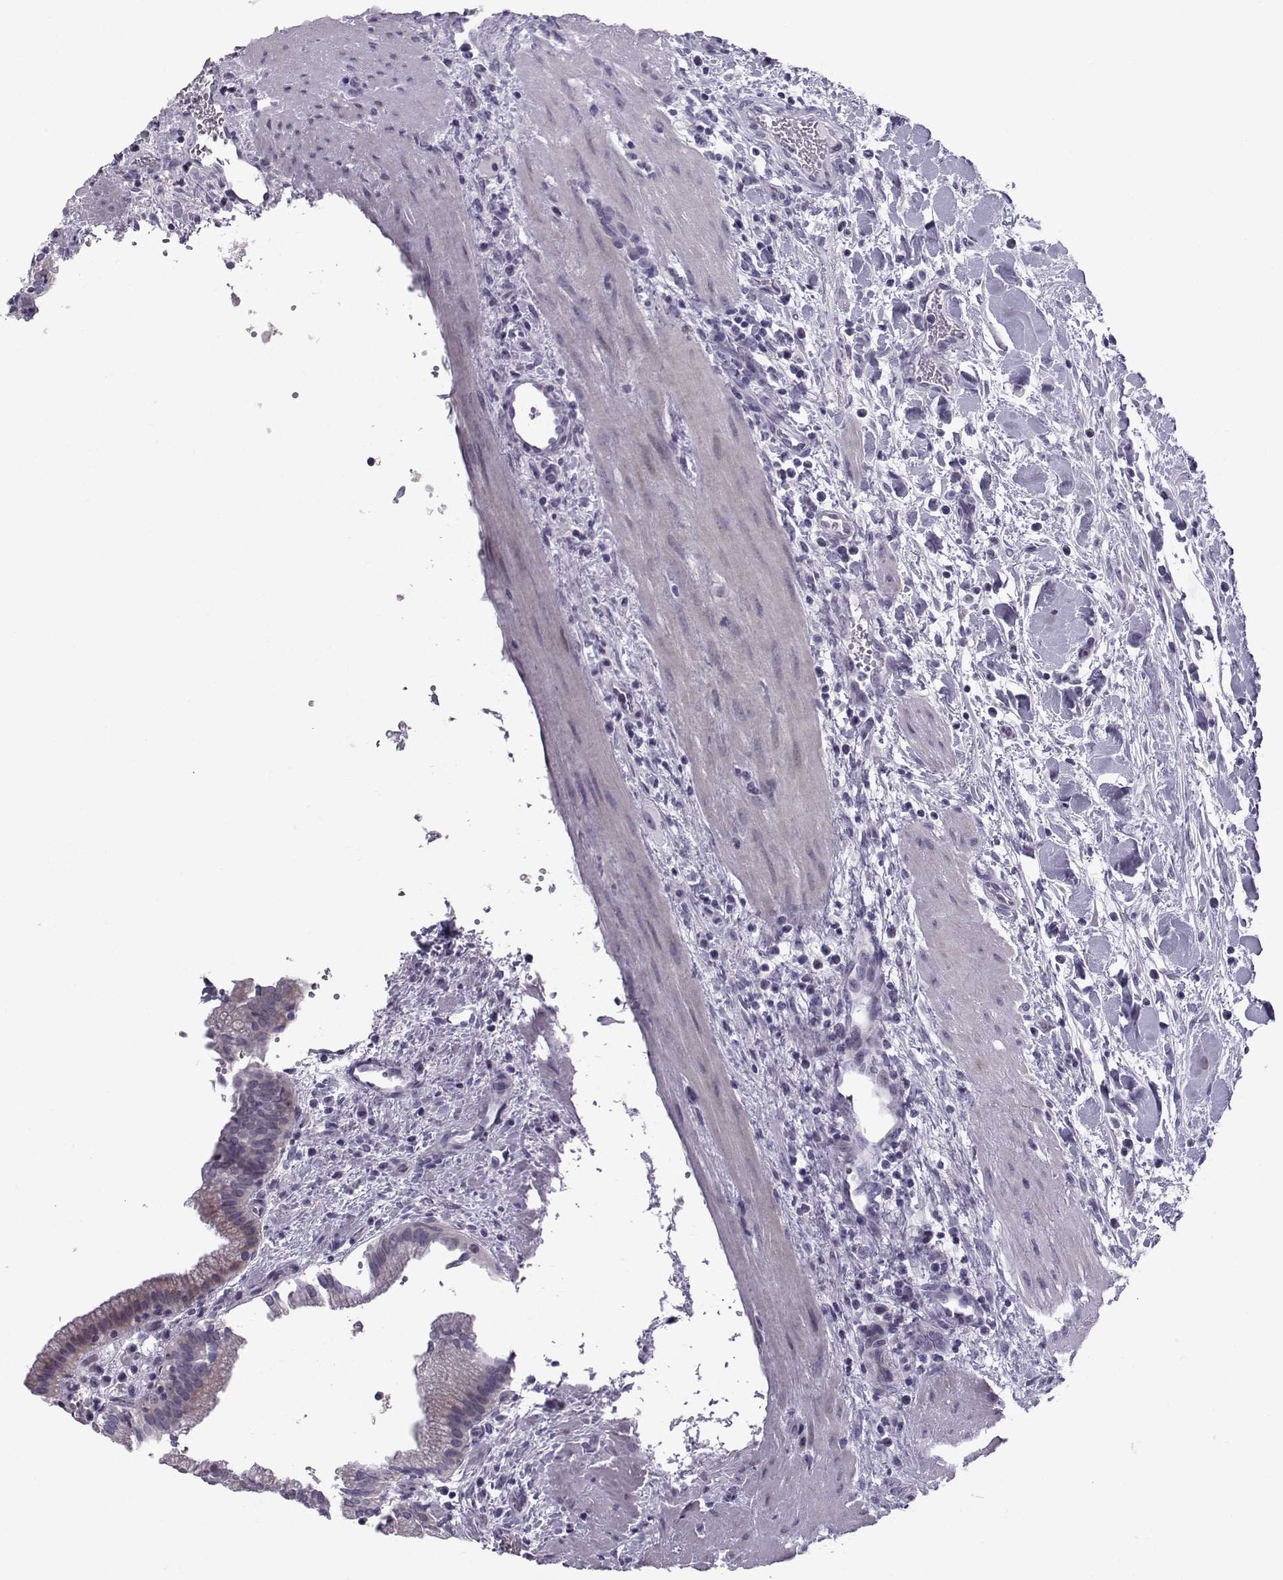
{"staining": {"intensity": "negative", "quantity": "none", "location": "none"}, "tissue": "gallbladder", "cell_type": "Glandular cells", "image_type": "normal", "snomed": [{"axis": "morphology", "description": "Normal tissue, NOS"}, {"axis": "topography", "description": "Gallbladder"}], "caption": "Glandular cells show no significant expression in normal gallbladder. (Immunohistochemistry (ihc), brightfield microscopy, high magnification).", "gene": "DMRT3", "patient": {"sex": "male", "age": 42}}